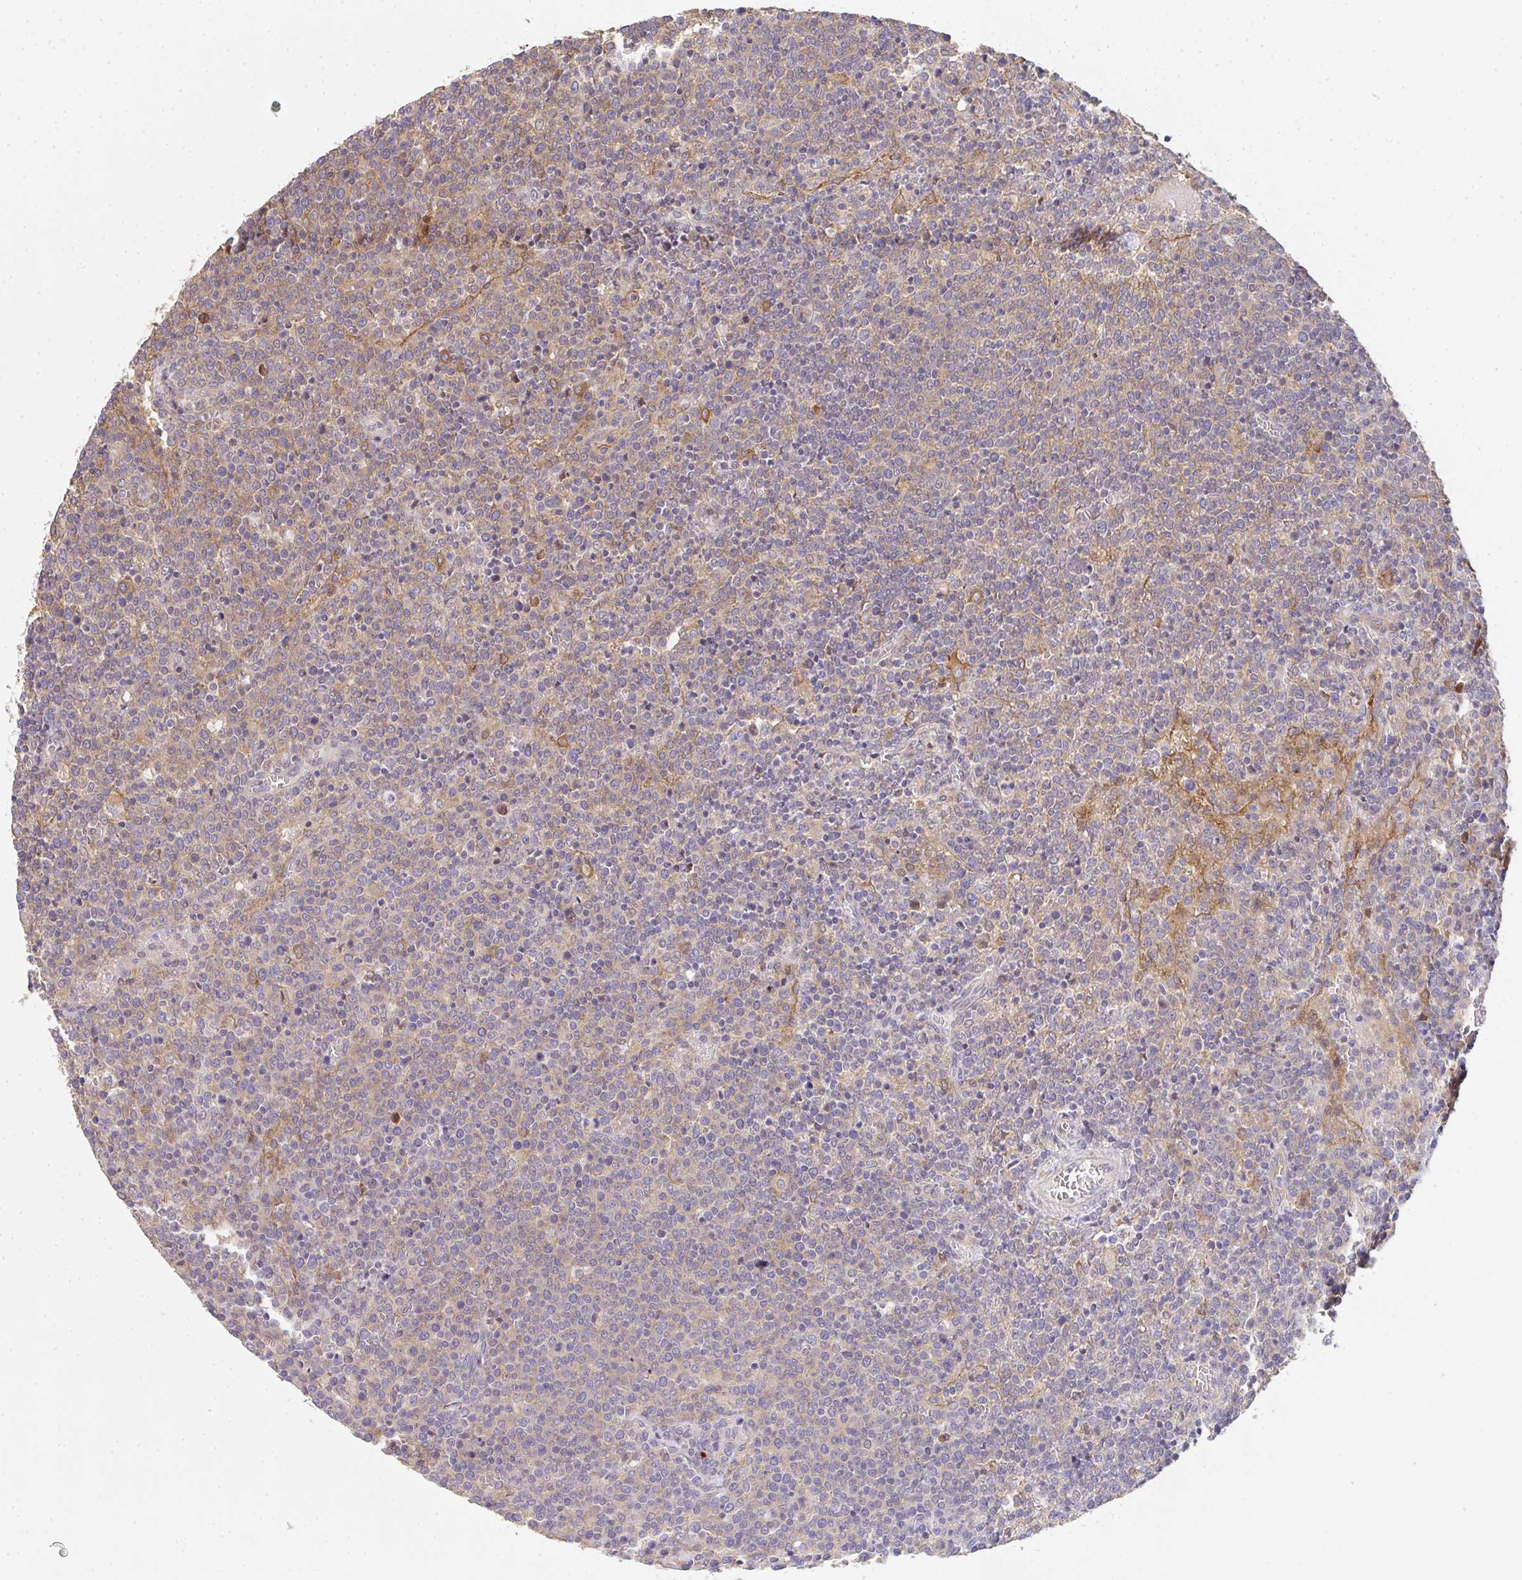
{"staining": {"intensity": "moderate", "quantity": "<25%", "location": "cytoplasmic/membranous"}, "tissue": "lymphoma", "cell_type": "Tumor cells", "image_type": "cancer", "snomed": [{"axis": "morphology", "description": "Malignant lymphoma, non-Hodgkin's type, High grade"}, {"axis": "topography", "description": "Lymph node"}], "caption": "Lymphoma stained with a brown dye exhibits moderate cytoplasmic/membranous positive positivity in about <25% of tumor cells.", "gene": "EEF1AKMT1", "patient": {"sex": "male", "age": 61}}